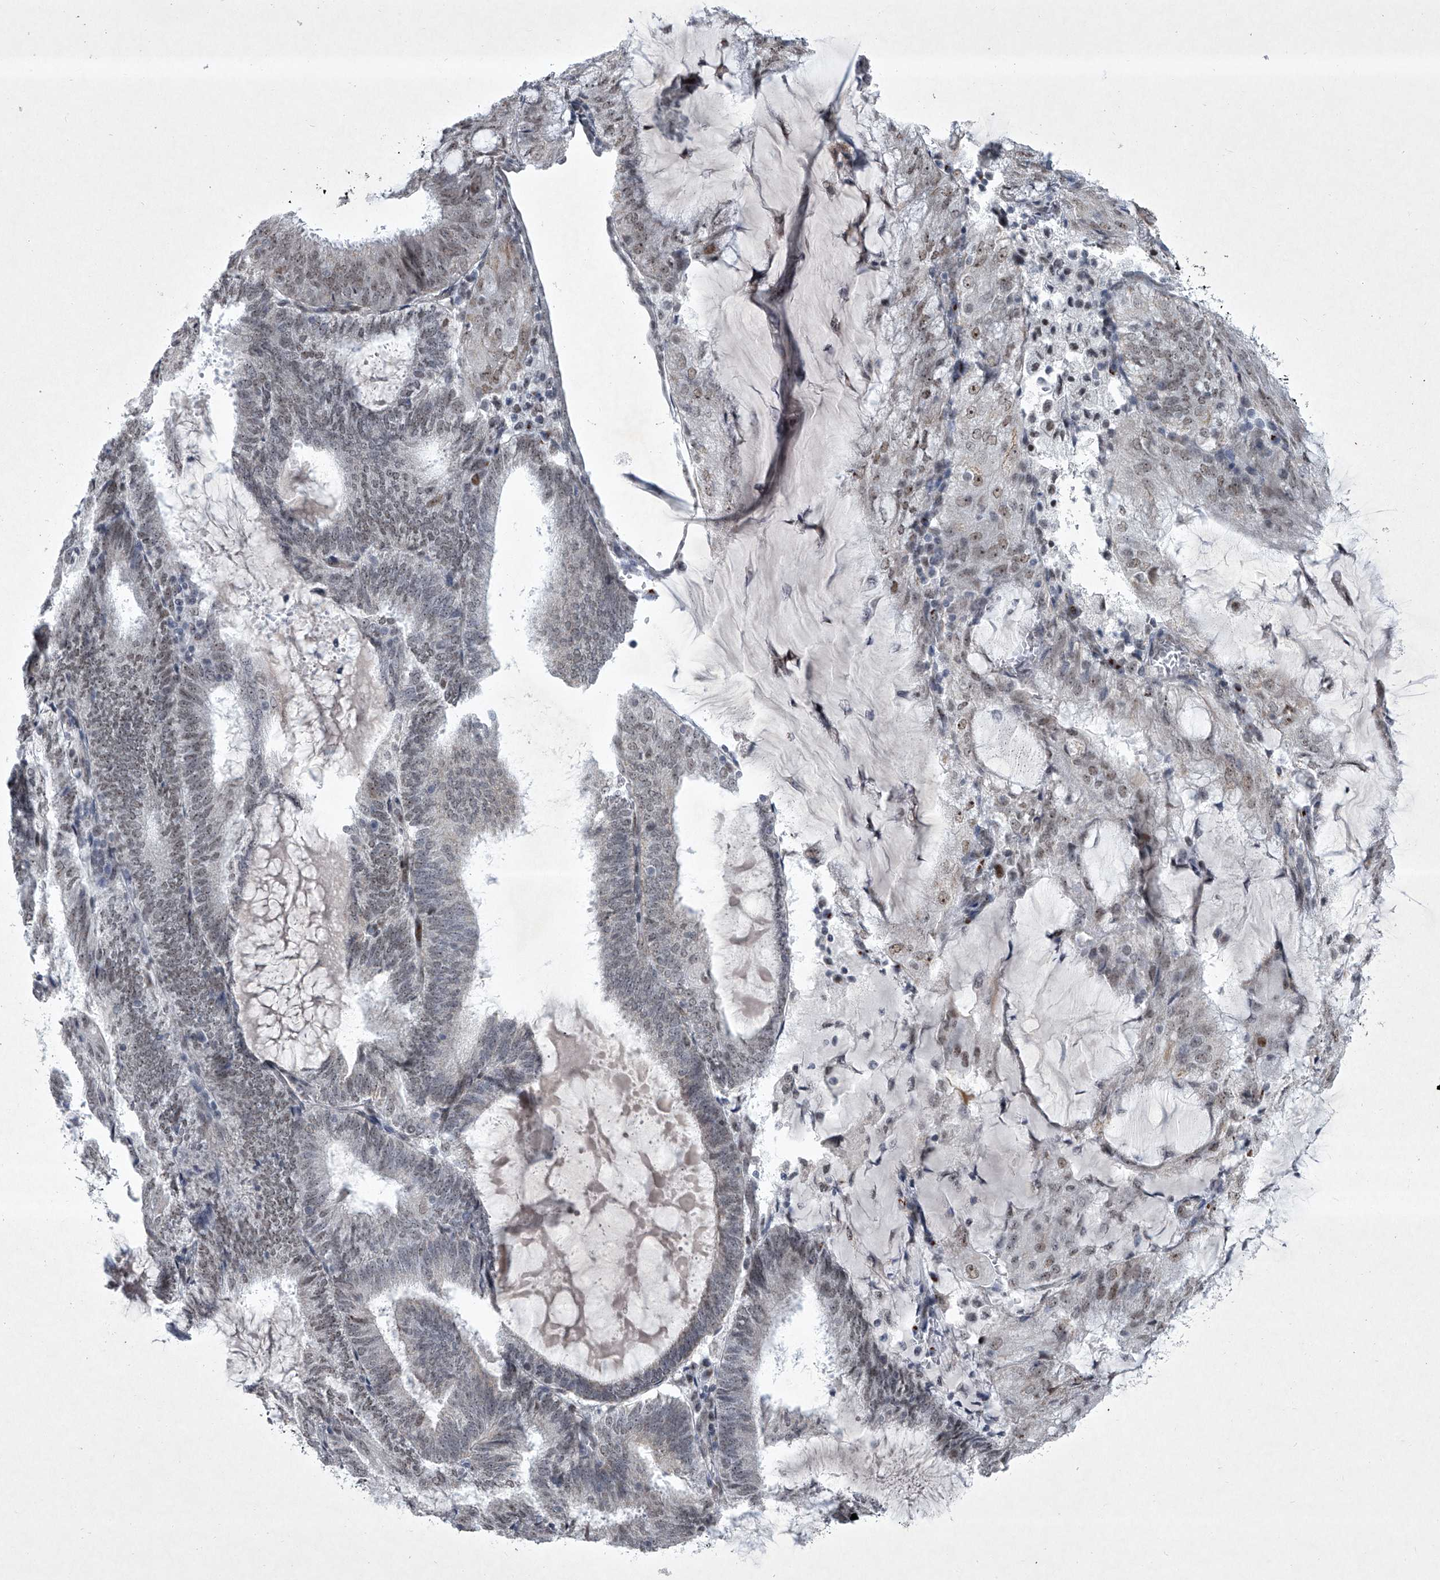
{"staining": {"intensity": "weak", "quantity": "25%-75%", "location": "nuclear"}, "tissue": "endometrial cancer", "cell_type": "Tumor cells", "image_type": "cancer", "snomed": [{"axis": "morphology", "description": "Adenocarcinoma, NOS"}, {"axis": "topography", "description": "Endometrium"}], "caption": "Tumor cells show low levels of weak nuclear positivity in approximately 25%-75% of cells in endometrial cancer.", "gene": "MLLT1", "patient": {"sex": "female", "age": 81}}